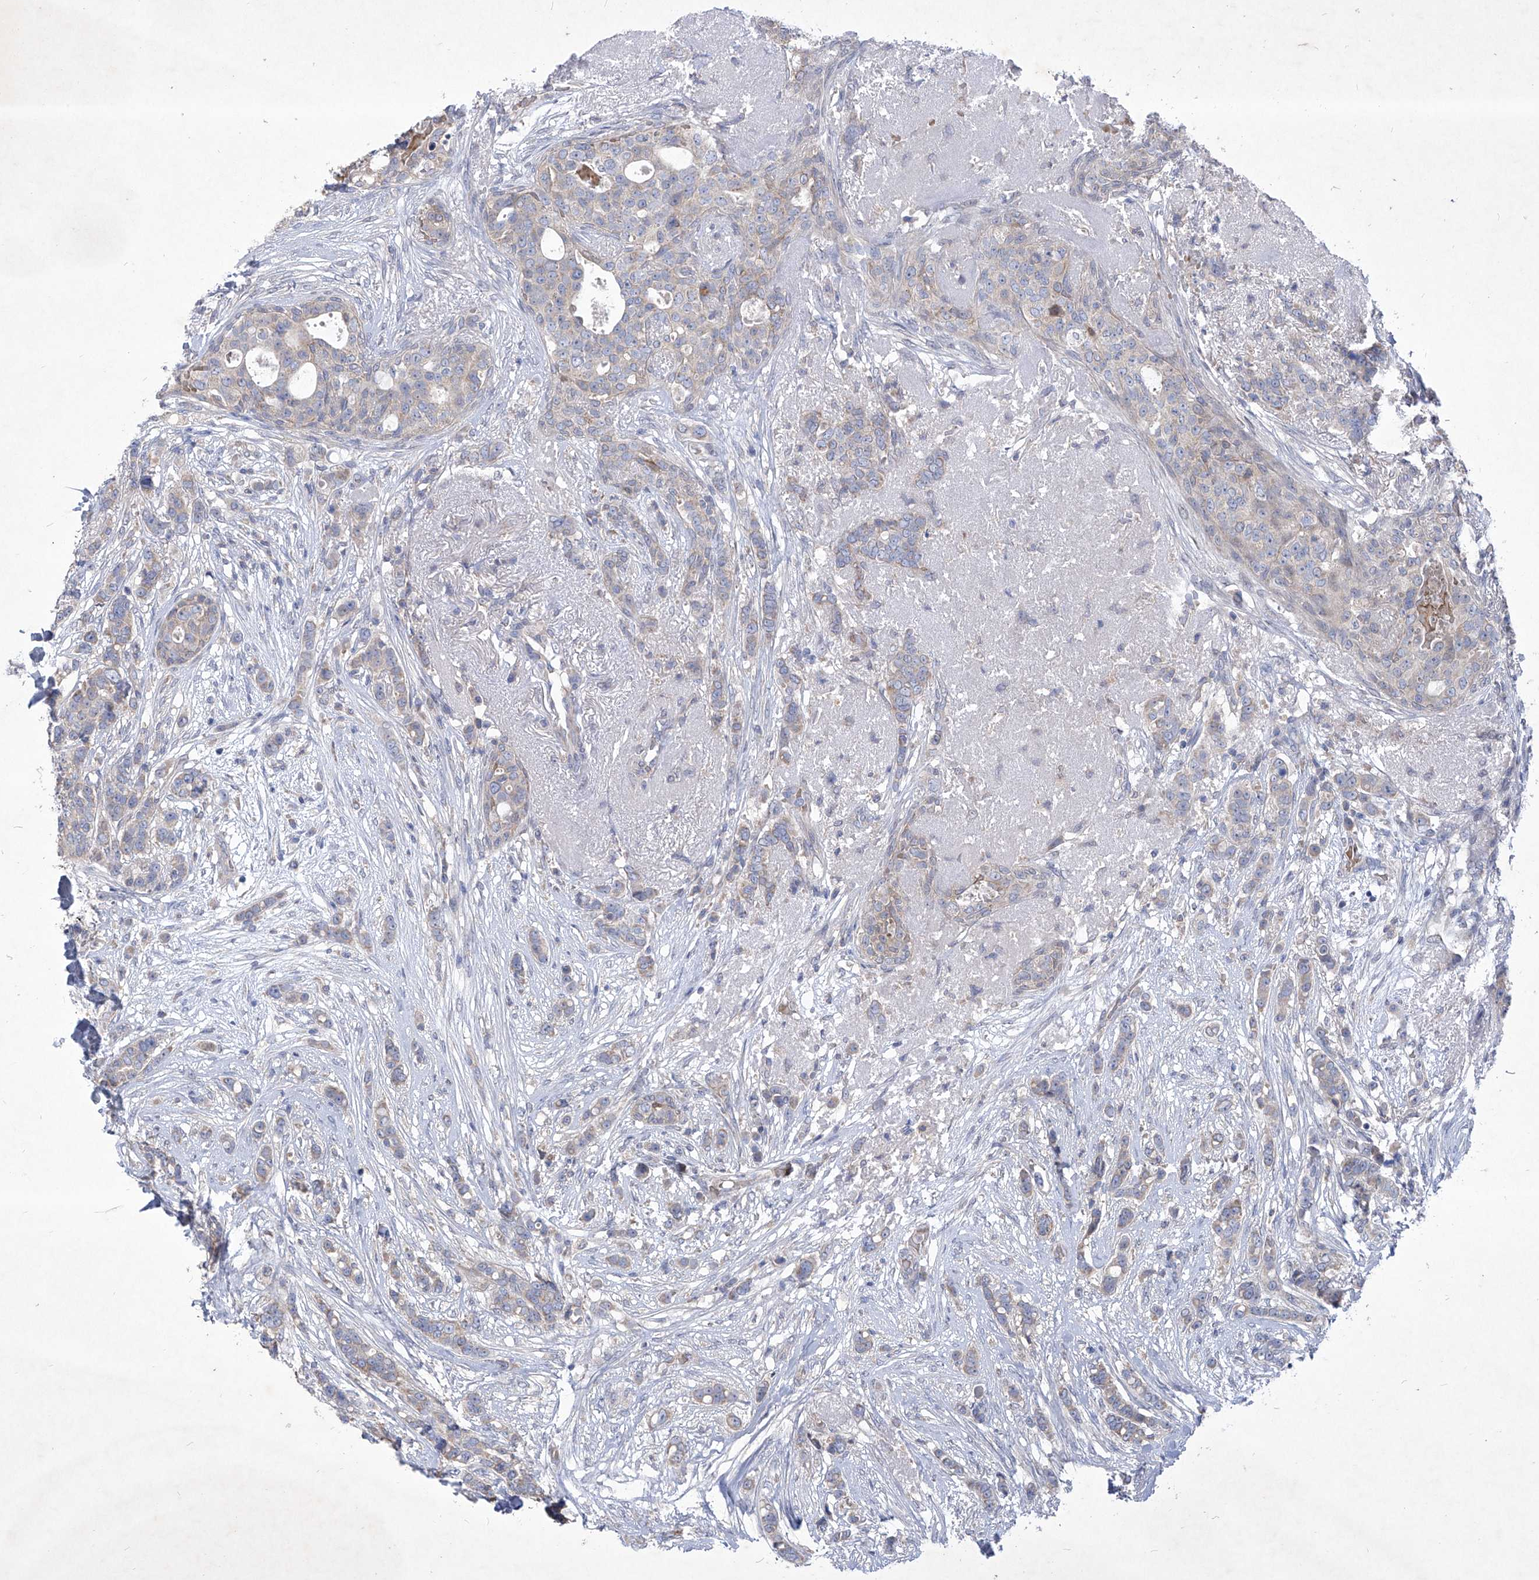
{"staining": {"intensity": "negative", "quantity": "none", "location": "none"}, "tissue": "breast cancer", "cell_type": "Tumor cells", "image_type": "cancer", "snomed": [{"axis": "morphology", "description": "Lobular carcinoma"}, {"axis": "topography", "description": "Breast"}], "caption": "DAB immunohistochemical staining of human breast cancer shows no significant expression in tumor cells. (IHC, brightfield microscopy, high magnification).", "gene": "COQ3", "patient": {"sex": "female", "age": 51}}